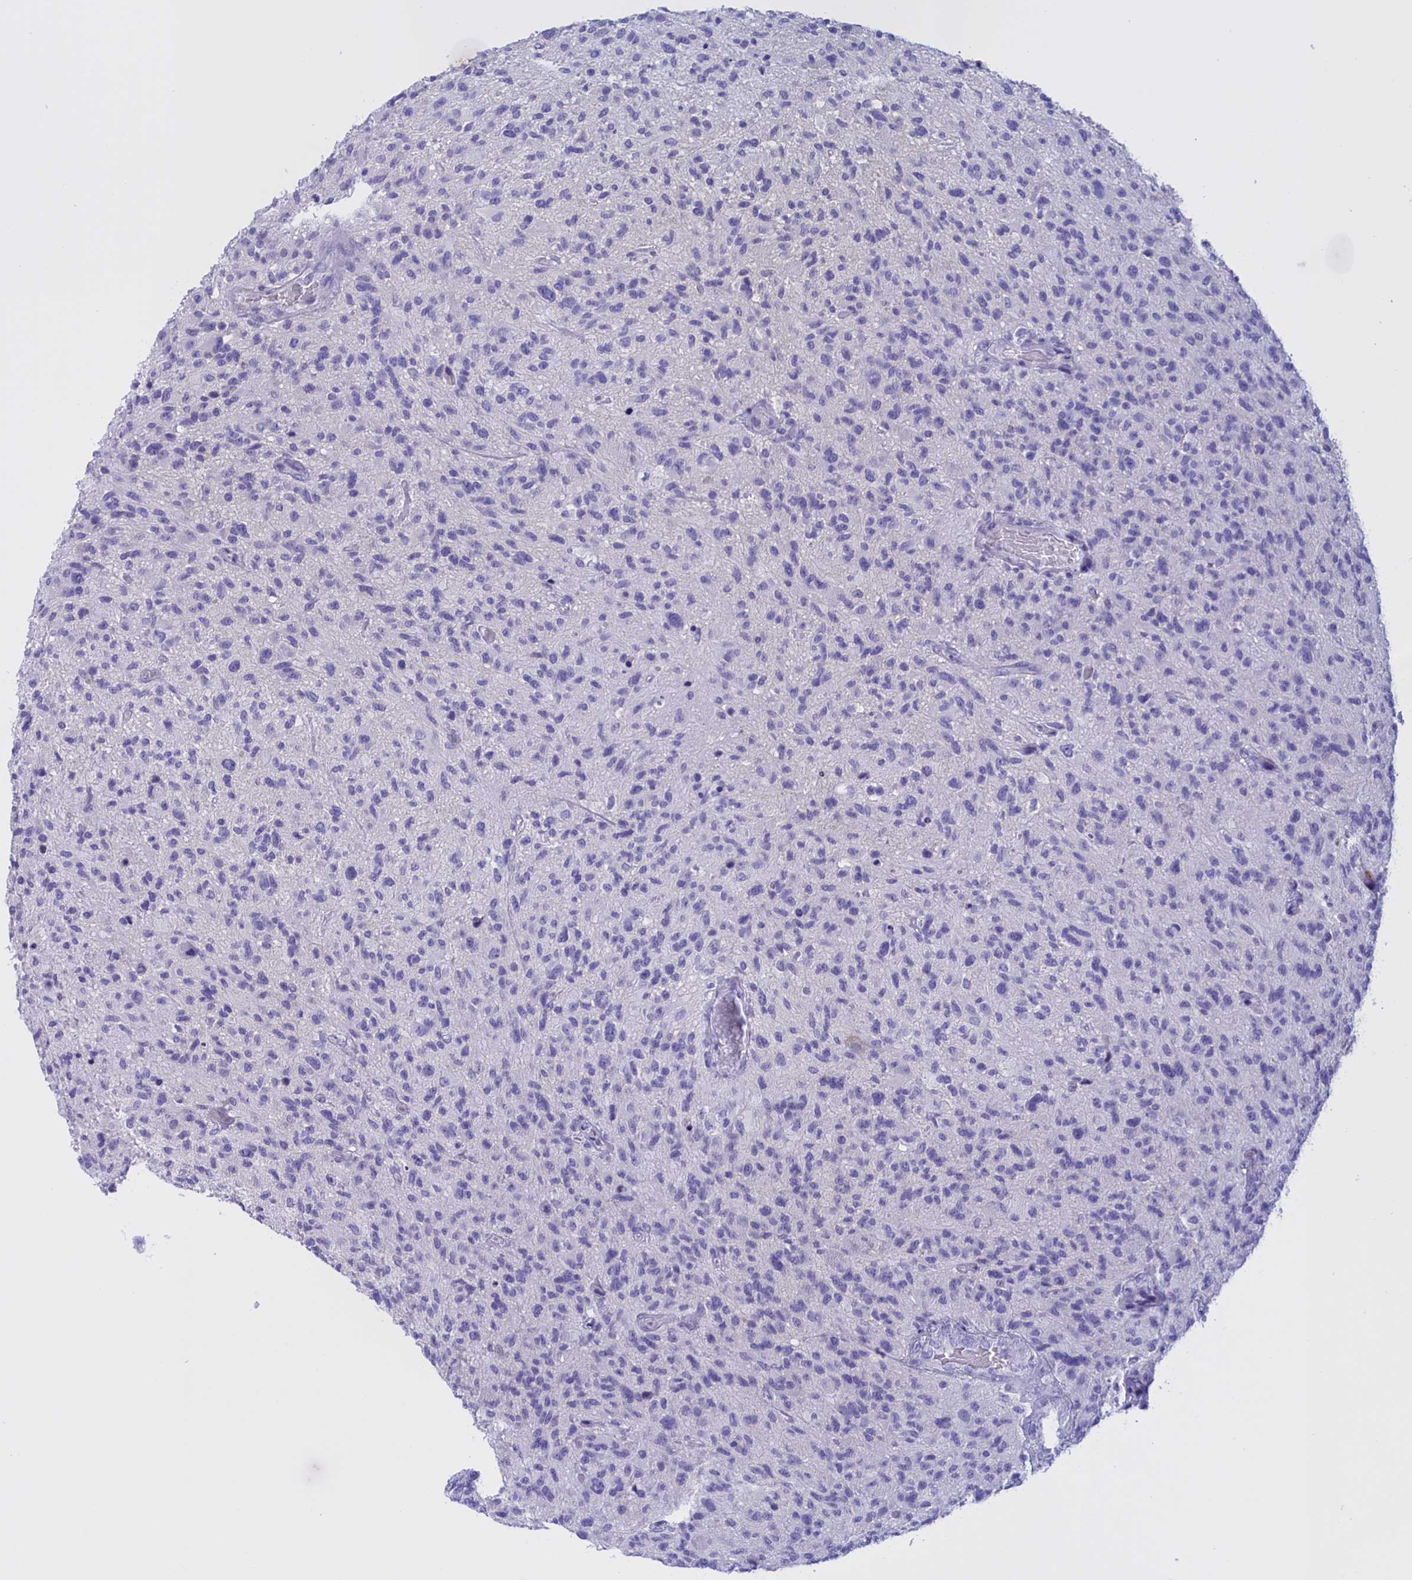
{"staining": {"intensity": "negative", "quantity": "none", "location": "none"}, "tissue": "glioma", "cell_type": "Tumor cells", "image_type": "cancer", "snomed": [{"axis": "morphology", "description": "Glioma, malignant, High grade"}, {"axis": "topography", "description": "Brain"}], "caption": "Immunohistochemistry of human glioma demonstrates no staining in tumor cells.", "gene": "PROK2", "patient": {"sex": "male", "age": 47}}